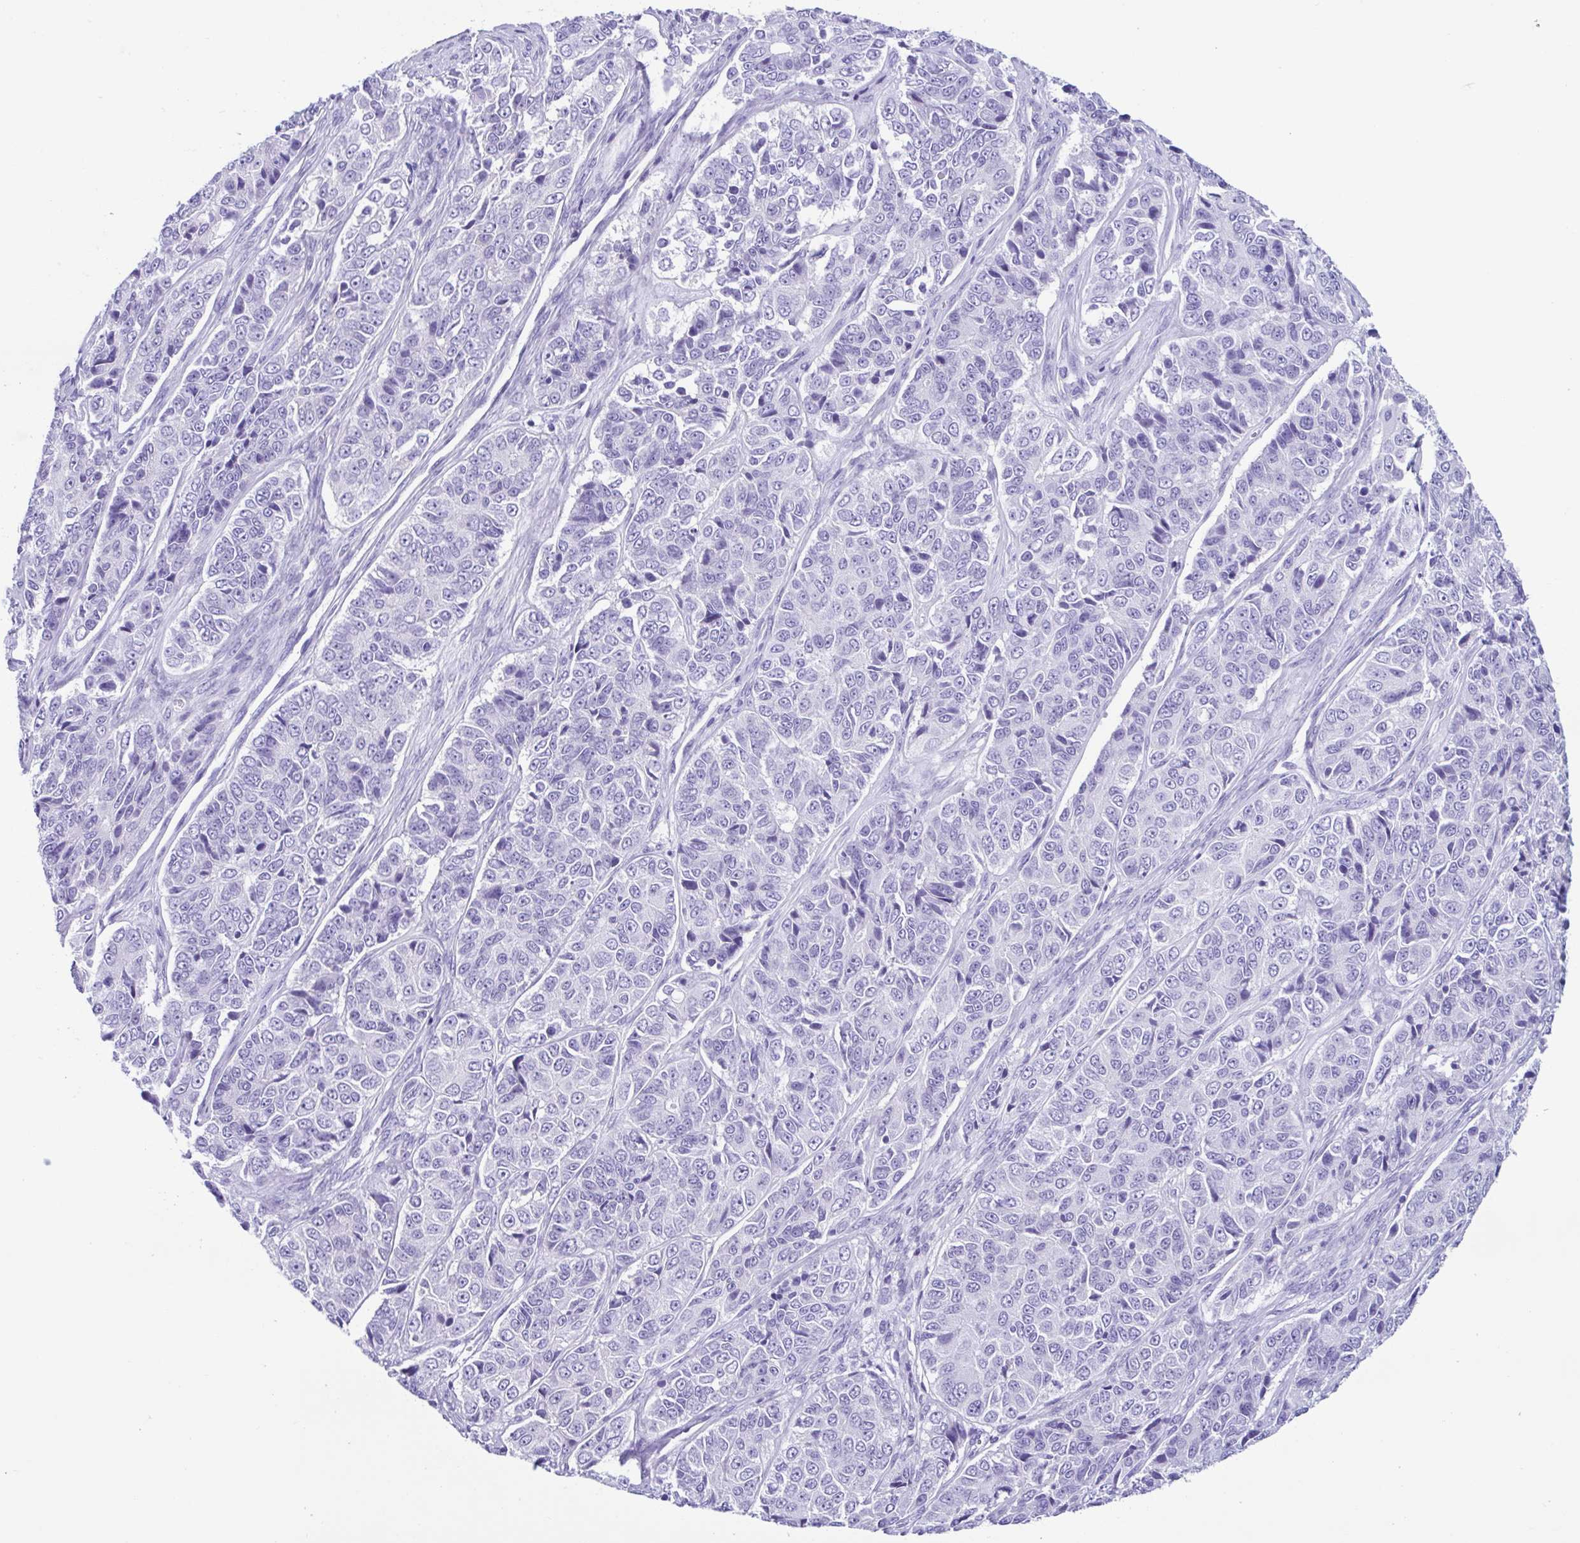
{"staining": {"intensity": "negative", "quantity": "none", "location": "none"}, "tissue": "ovarian cancer", "cell_type": "Tumor cells", "image_type": "cancer", "snomed": [{"axis": "morphology", "description": "Carcinoma, endometroid"}, {"axis": "topography", "description": "Ovary"}], "caption": "An image of ovarian cancer stained for a protein reveals no brown staining in tumor cells.", "gene": "ACTRT3", "patient": {"sex": "female", "age": 51}}